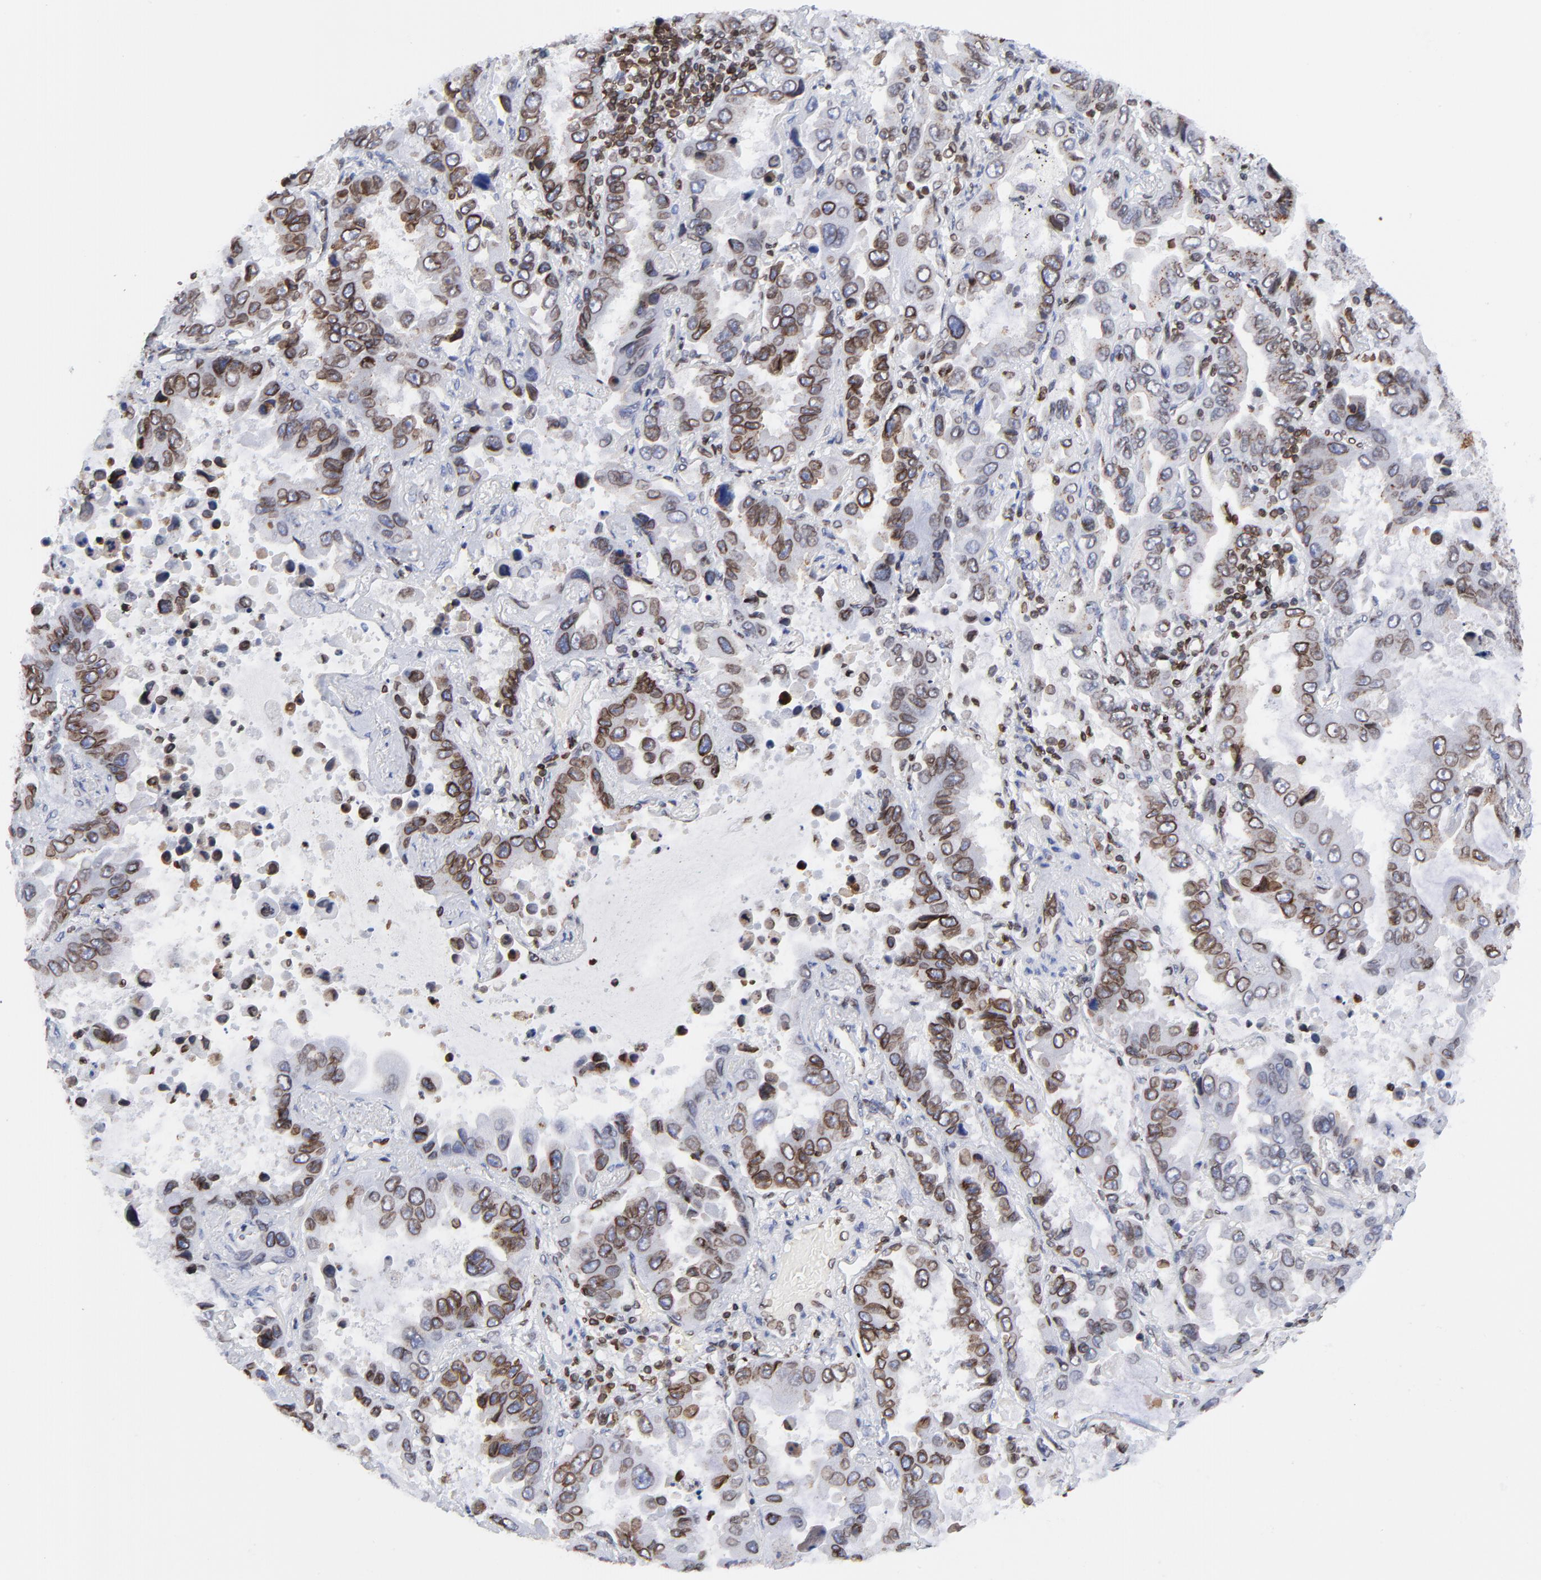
{"staining": {"intensity": "strong", "quantity": ">75%", "location": "cytoplasmic/membranous,nuclear"}, "tissue": "lung cancer", "cell_type": "Tumor cells", "image_type": "cancer", "snomed": [{"axis": "morphology", "description": "Adenocarcinoma, NOS"}, {"axis": "topography", "description": "Lung"}], "caption": "Lung cancer (adenocarcinoma) stained with immunohistochemistry displays strong cytoplasmic/membranous and nuclear staining in approximately >75% of tumor cells. Immunohistochemistry (ihc) stains the protein of interest in brown and the nuclei are stained blue.", "gene": "THAP7", "patient": {"sex": "male", "age": 64}}